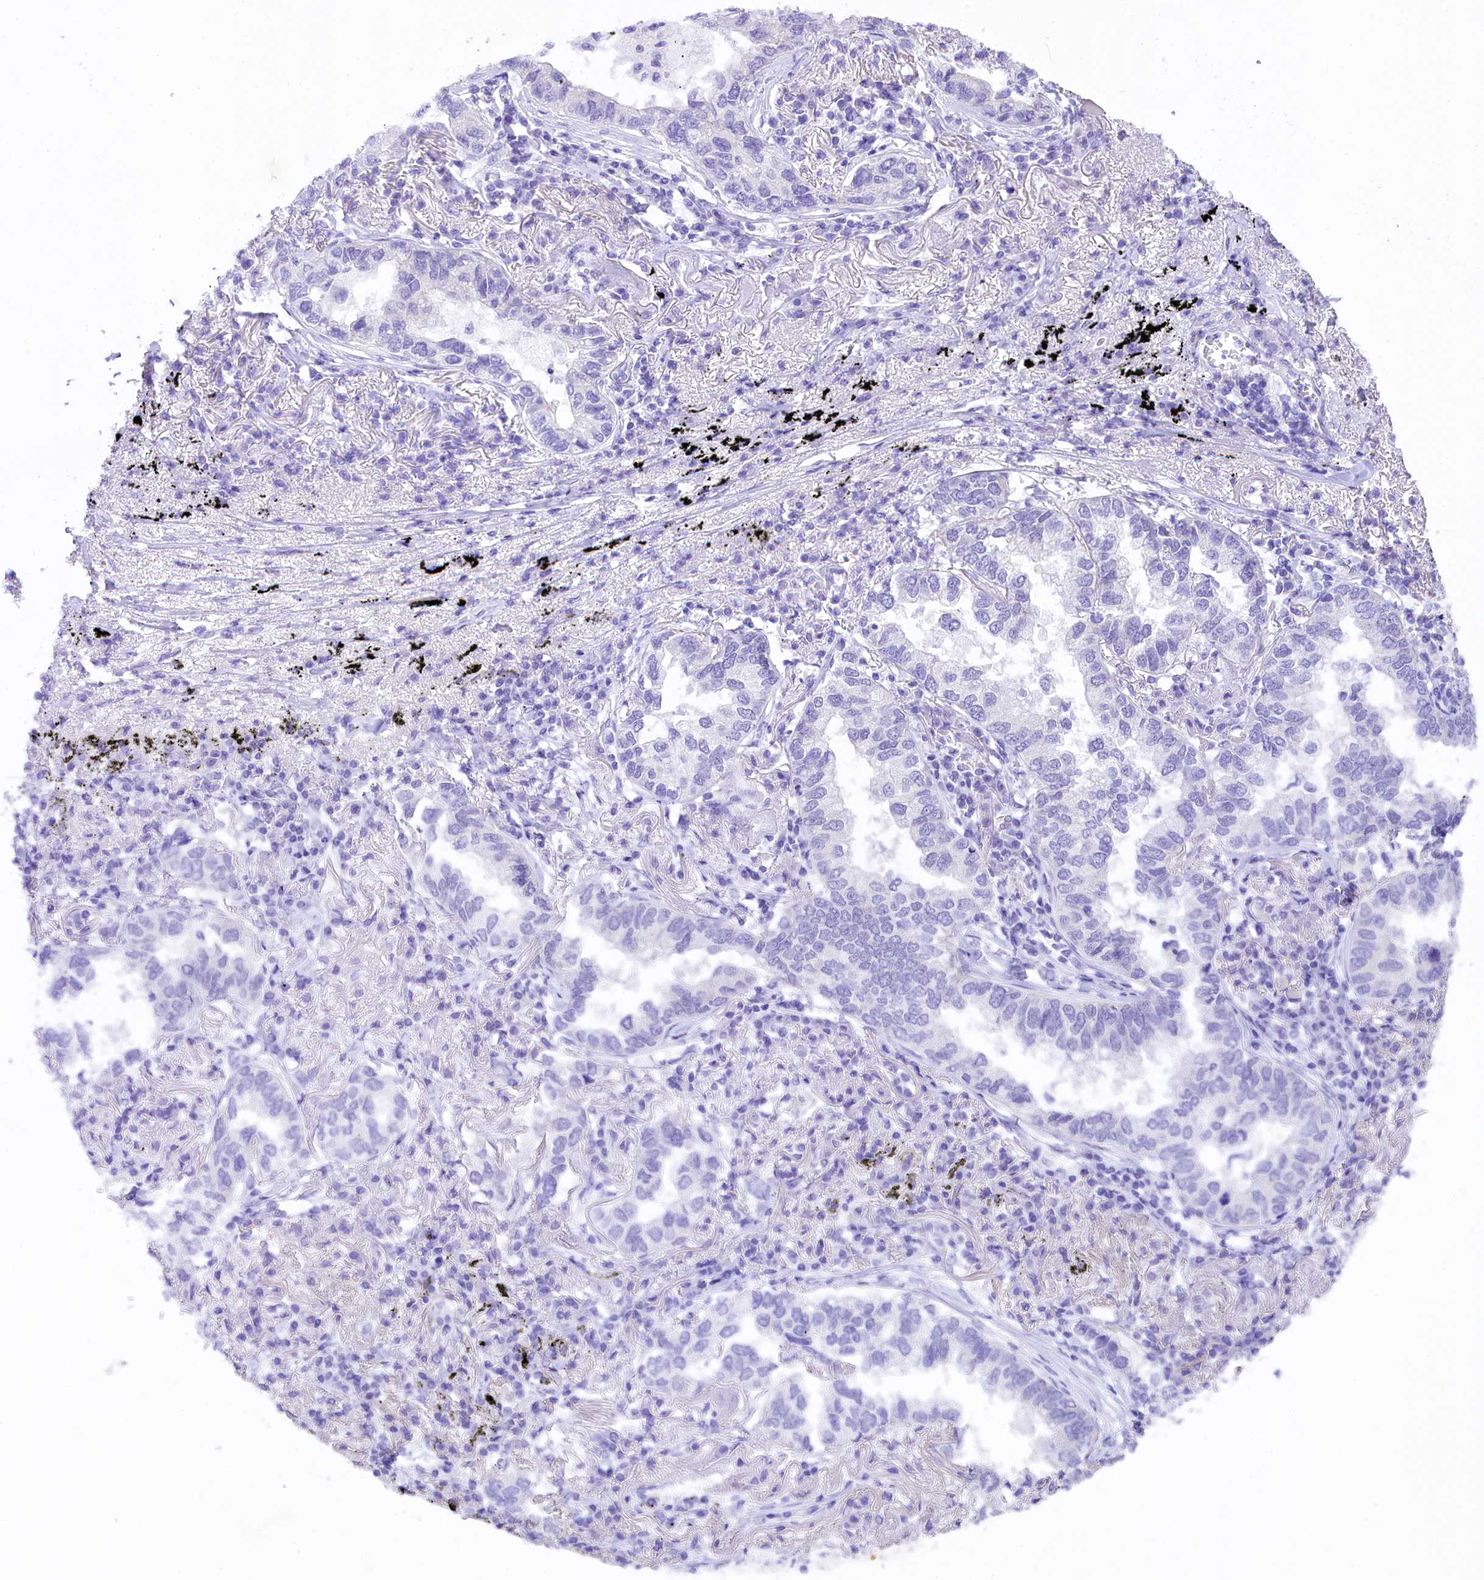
{"staining": {"intensity": "negative", "quantity": "none", "location": "none"}, "tissue": "lung cancer", "cell_type": "Tumor cells", "image_type": "cancer", "snomed": [{"axis": "morphology", "description": "Adenocarcinoma, NOS"}, {"axis": "topography", "description": "Lung"}], "caption": "Tumor cells show no significant staining in adenocarcinoma (lung).", "gene": "UBXN6", "patient": {"sex": "male", "age": 65}}